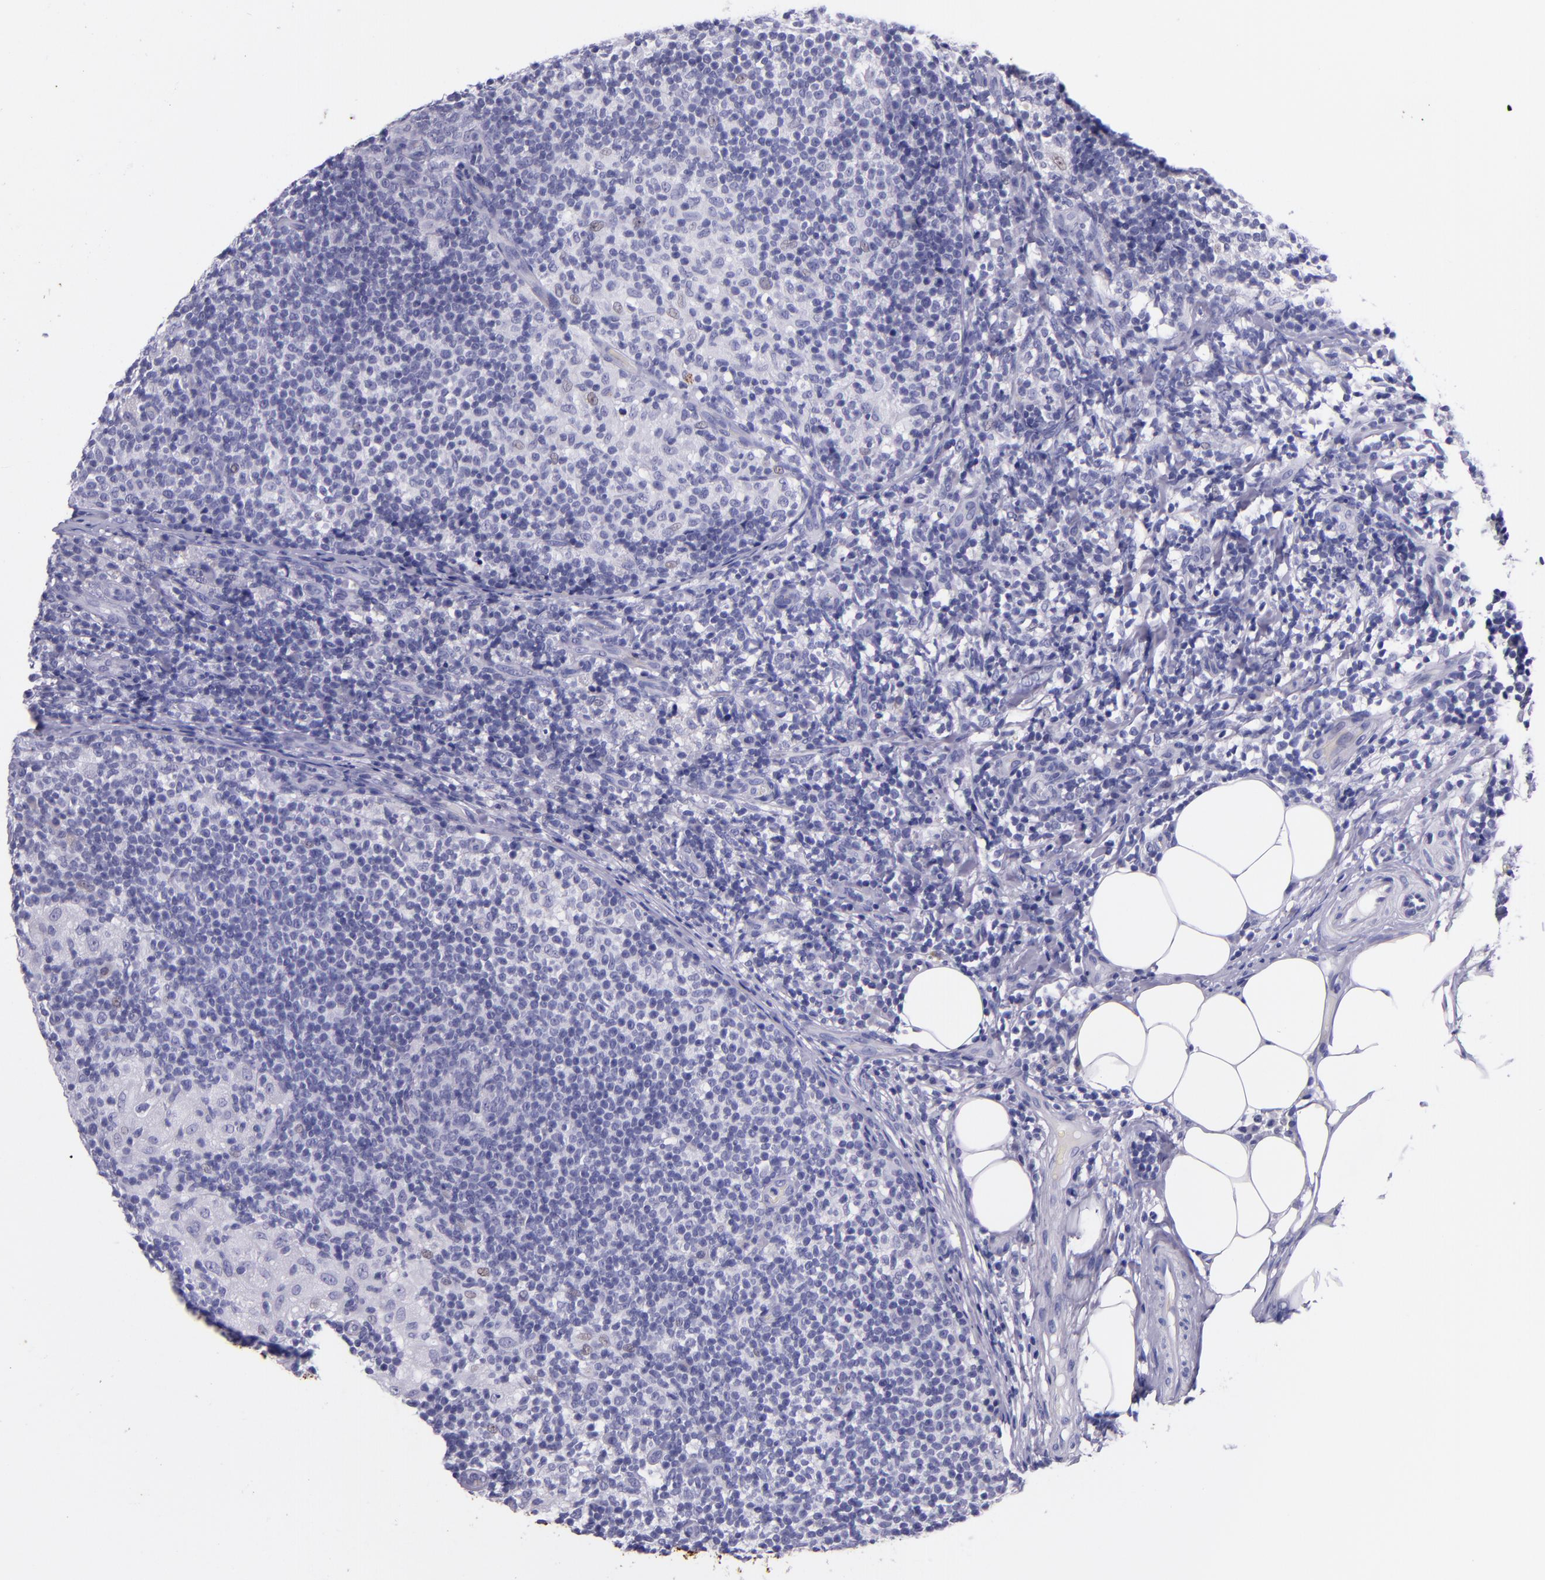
{"staining": {"intensity": "negative", "quantity": "none", "location": "none"}, "tissue": "lymph node", "cell_type": "Germinal center cells", "image_type": "normal", "snomed": [{"axis": "morphology", "description": "Normal tissue, NOS"}, {"axis": "morphology", "description": "Inflammation, NOS"}, {"axis": "topography", "description": "Lymph node"}], "caption": "Histopathology image shows no significant protein positivity in germinal center cells of benign lymph node. (Stains: DAB (3,3'-diaminobenzidine) IHC with hematoxylin counter stain, Microscopy: brightfield microscopy at high magnification).", "gene": "KRT4", "patient": {"sex": "male", "age": 46}}